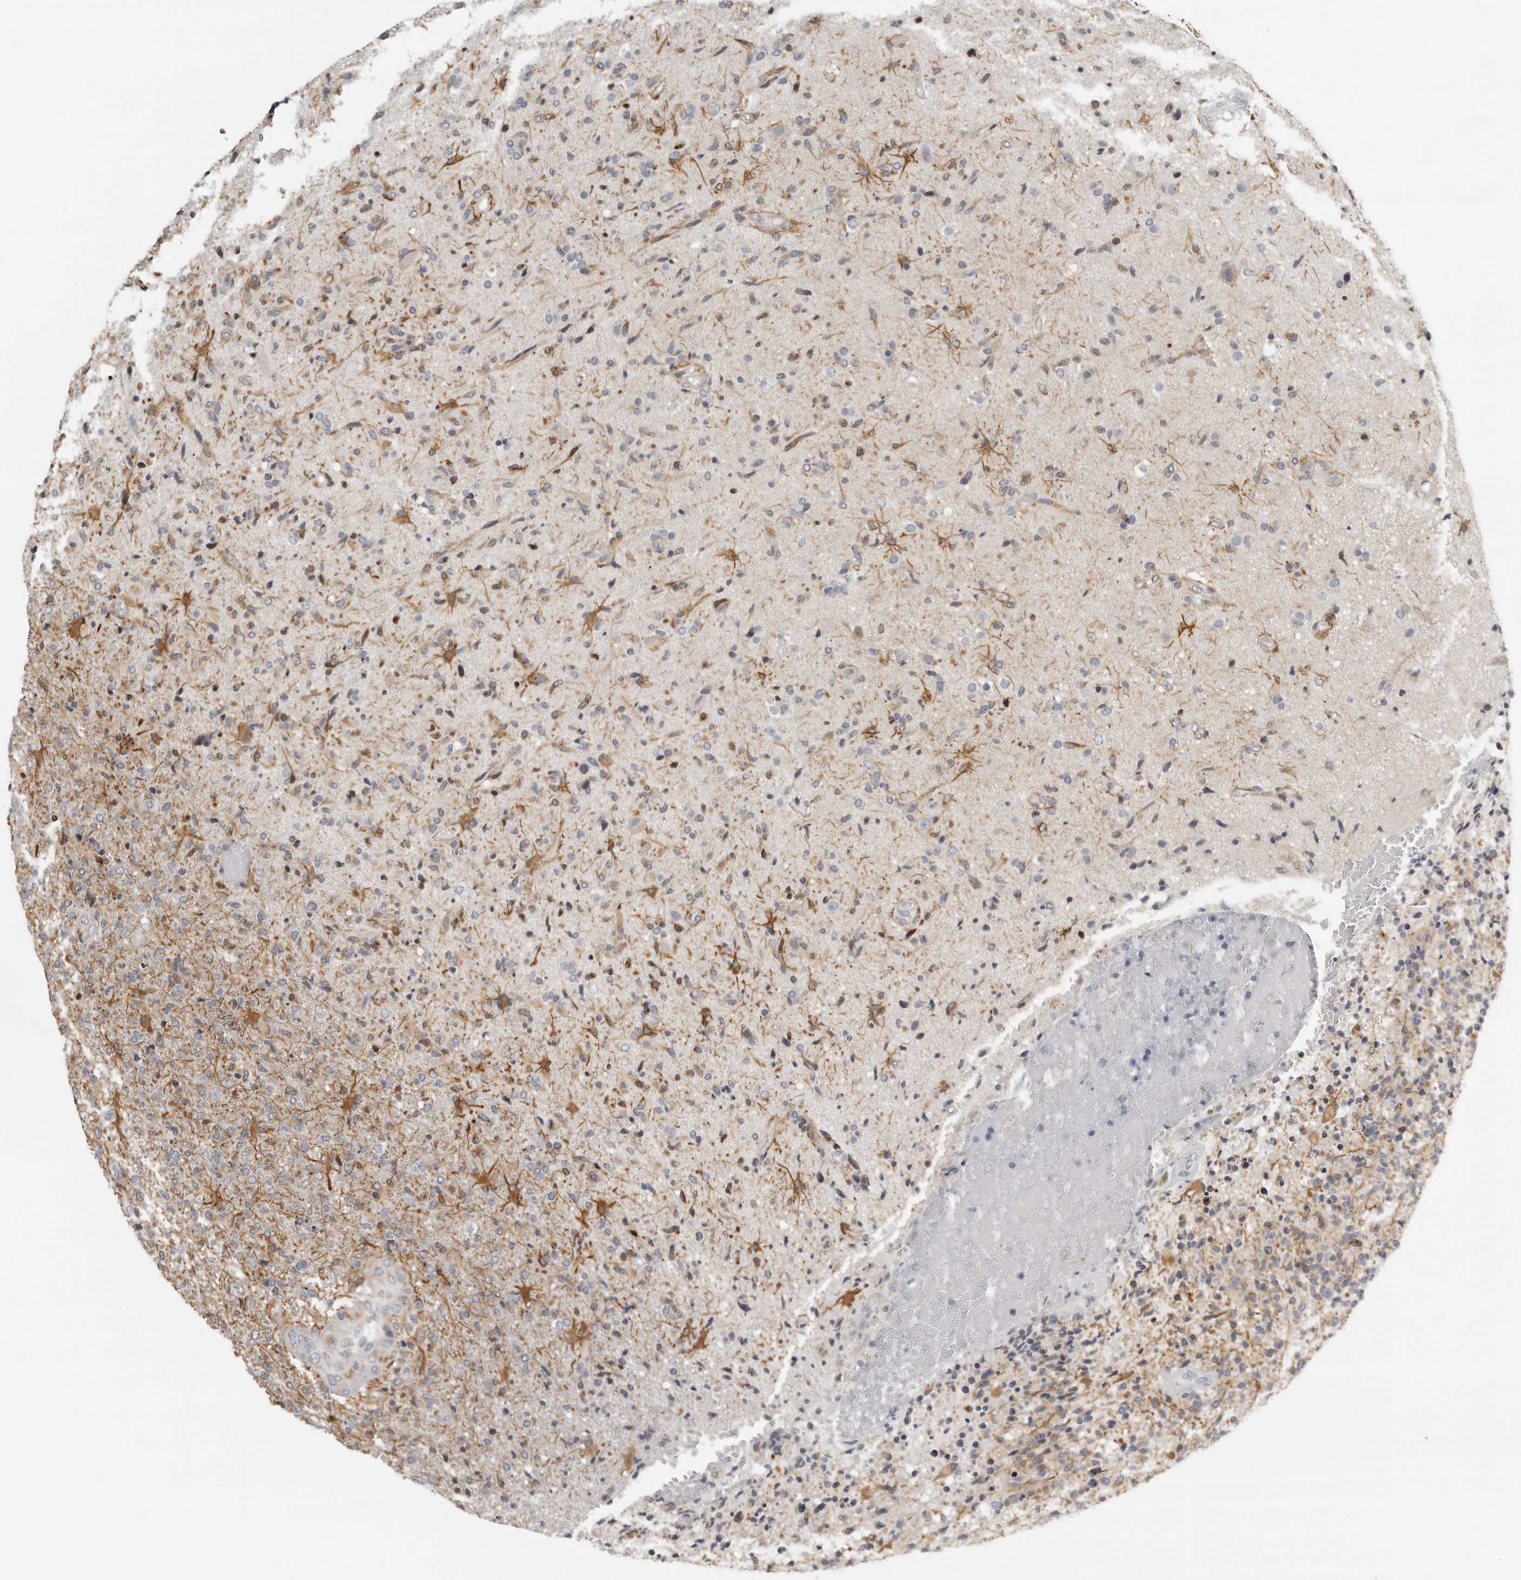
{"staining": {"intensity": "weak", "quantity": "<25%", "location": "cytoplasmic/membranous"}, "tissue": "glioma", "cell_type": "Tumor cells", "image_type": "cancer", "snomed": [{"axis": "morphology", "description": "Glioma, malignant, High grade"}, {"axis": "topography", "description": "Brain"}], "caption": "Malignant glioma (high-grade) was stained to show a protein in brown. There is no significant staining in tumor cells. (DAB (3,3'-diaminobenzidine) immunohistochemistry (IHC), high magnification).", "gene": "RXFP3", "patient": {"sex": "male", "age": 72}}